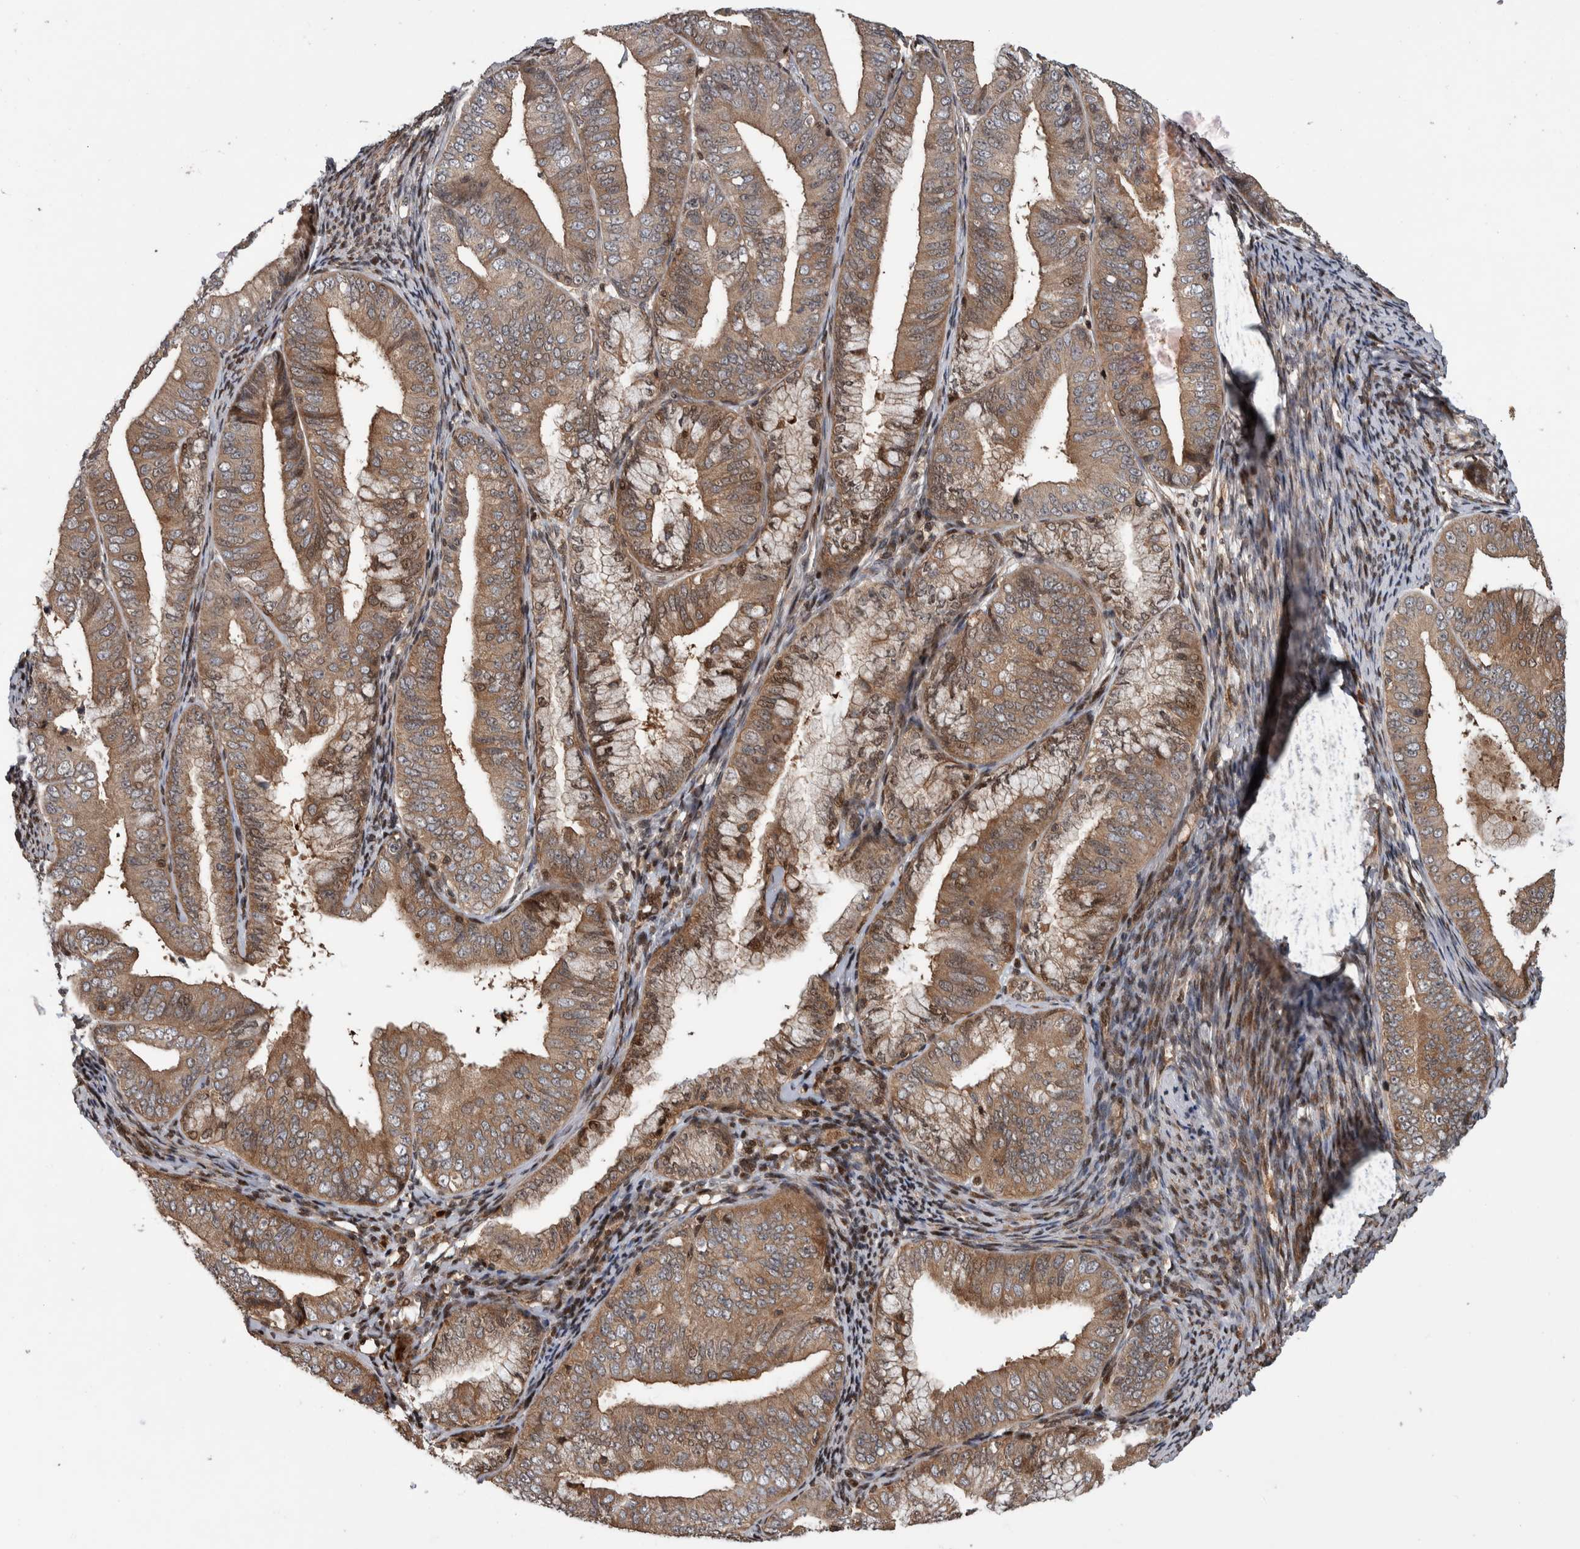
{"staining": {"intensity": "moderate", "quantity": ">75%", "location": "cytoplasmic/membranous"}, "tissue": "endometrial cancer", "cell_type": "Tumor cells", "image_type": "cancer", "snomed": [{"axis": "morphology", "description": "Adenocarcinoma, NOS"}, {"axis": "topography", "description": "Endometrium"}], "caption": "Immunohistochemistry (IHC) of human endometrial adenocarcinoma displays medium levels of moderate cytoplasmic/membranous positivity in about >75% of tumor cells.", "gene": "ARFGEF1", "patient": {"sex": "female", "age": 63}}